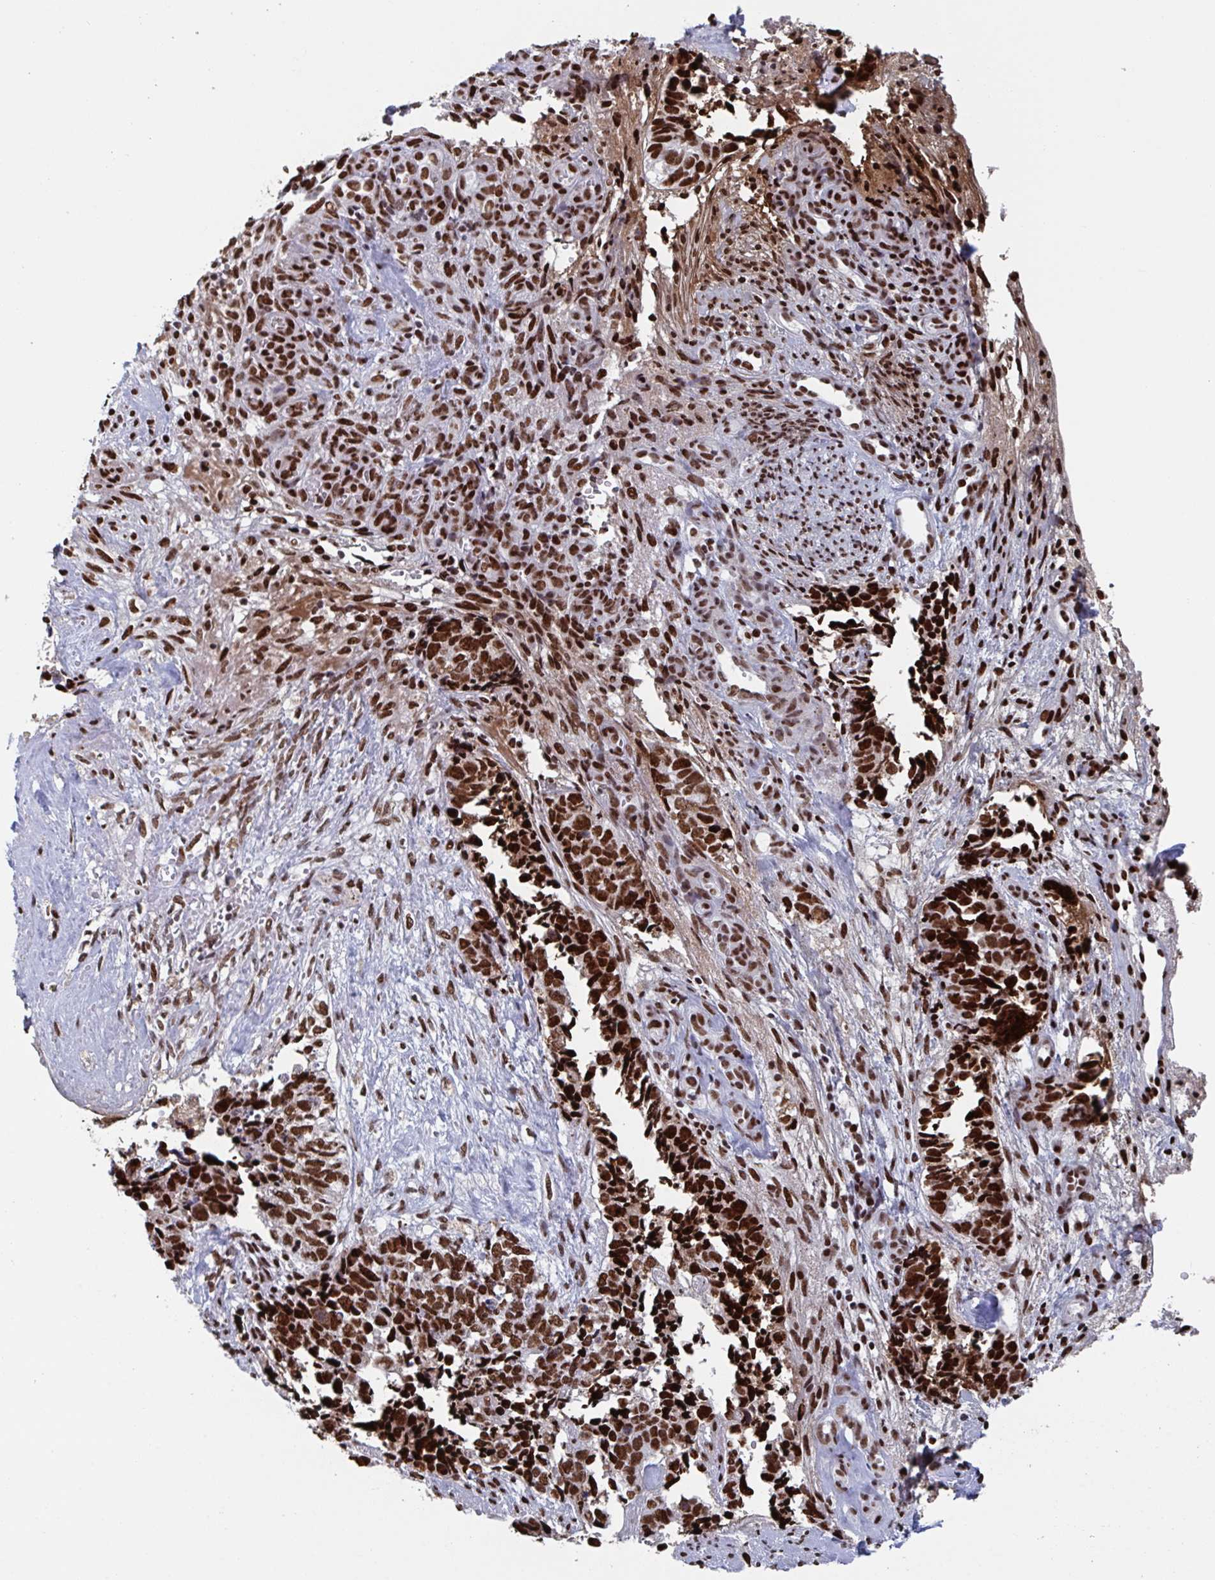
{"staining": {"intensity": "strong", "quantity": ">75%", "location": "nuclear"}, "tissue": "cervical cancer", "cell_type": "Tumor cells", "image_type": "cancer", "snomed": [{"axis": "morphology", "description": "Squamous cell carcinoma, NOS"}, {"axis": "topography", "description": "Cervix"}], "caption": "Immunohistochemical staining of cervical cancer (squamous cell carcinoma) displays high levels of strong nuclear protein expression in about >75% of tumor cells. Nuclei are stained in blue.", "gene": "ZNF607", "patient": {"sex": "female", "age": 63}}